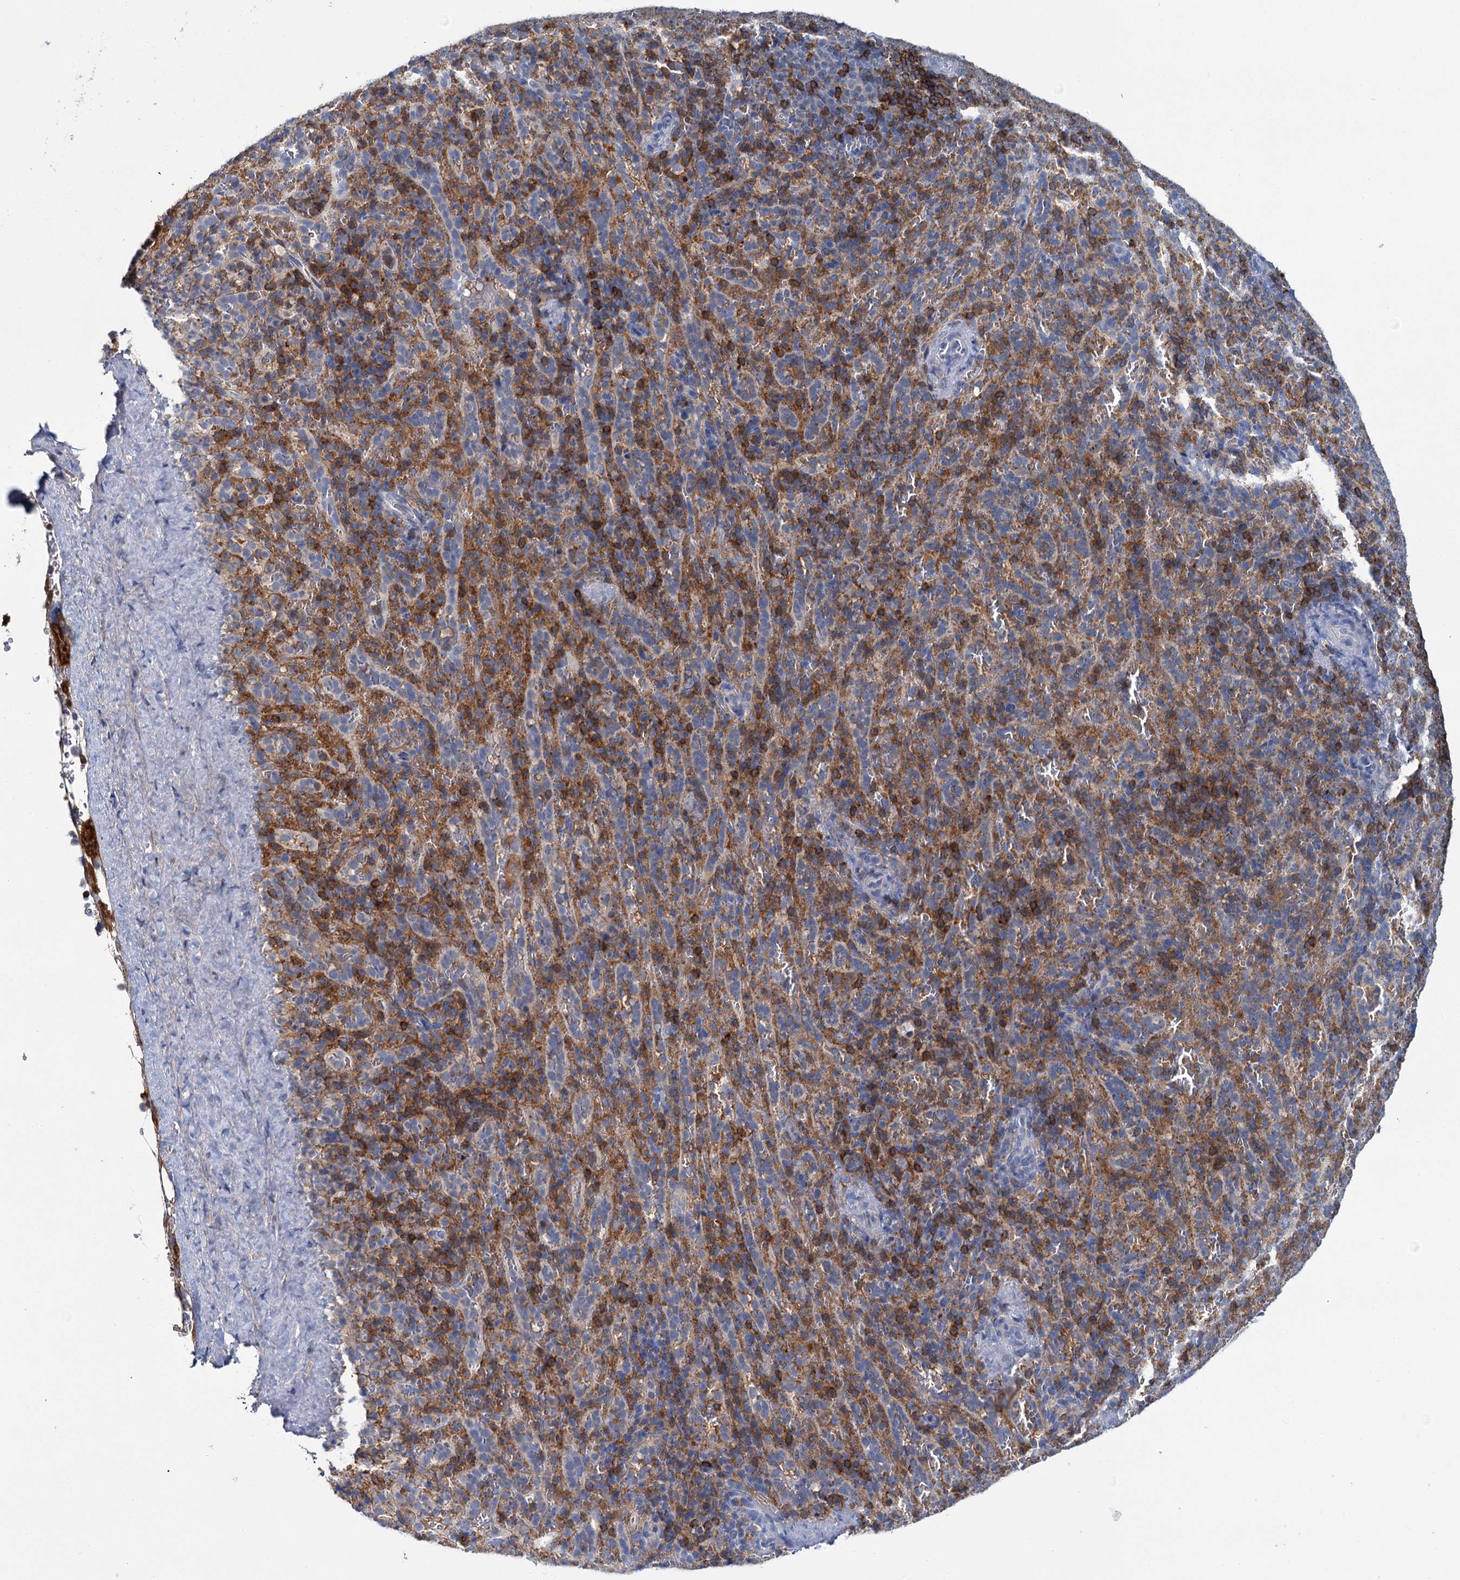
{"staining": {"intensity": "moderate", "quantity": "25%-75%", "location": "cytoplasmic/membranous"}, "tissue": "spleen", "cell_type": "Cells in red pulp", "image_type": "normal", "snomed": [{"axis": "morphology", "description": "Normal tissue, NOS"}, {"axis": "topography", "description": "Spleen"}], "caption": "This micrograph demonstrates immunohistochemistry staining of unremarkable human spleen, with medium moderate cytoplasmic/membranous expression in approximately 25%-75% of cells in red pulp.", "gene": "FGFR2", "patient": {"sex": "female", "age": 21}}